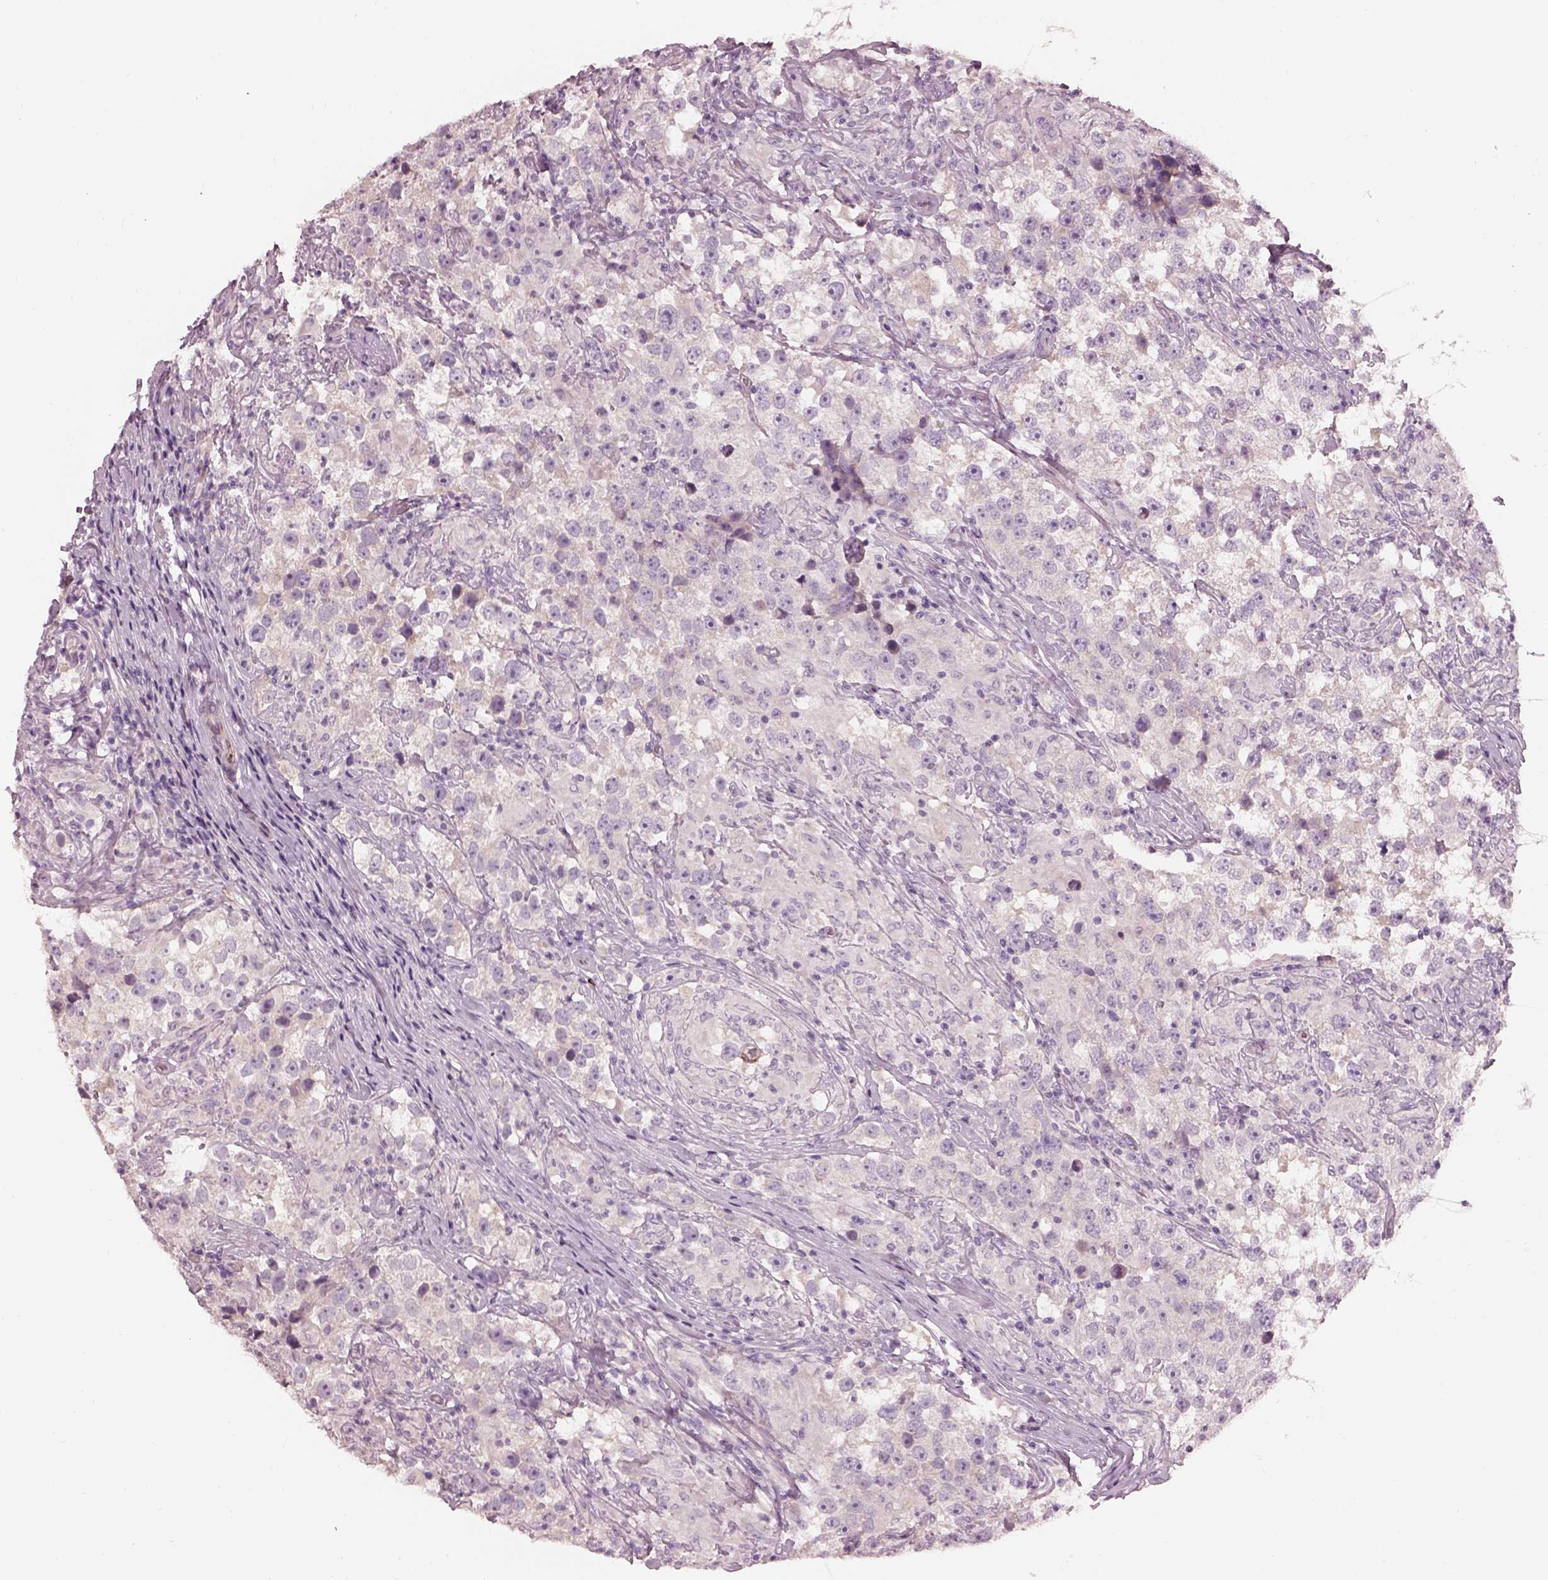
{"staining": {"intensity": "negative", "quantity": "none", "location": "none"}, "tissue": "testis cancer", "cell_type": "Tumor cells", "image_type": "cancer", "snomed": [{"axis": "morphology", "description": "Seminoma, NOS"}, {"axis": "topography", "description": "Testis"}], "caption": "An immunohistochemistry (IHC) histopathology image of testis seminoma is shown. There is no staining in tumor cells of testis seminoma.", "gene": "PRKCZ", "patient": {"sex": "male", "age": 46}}